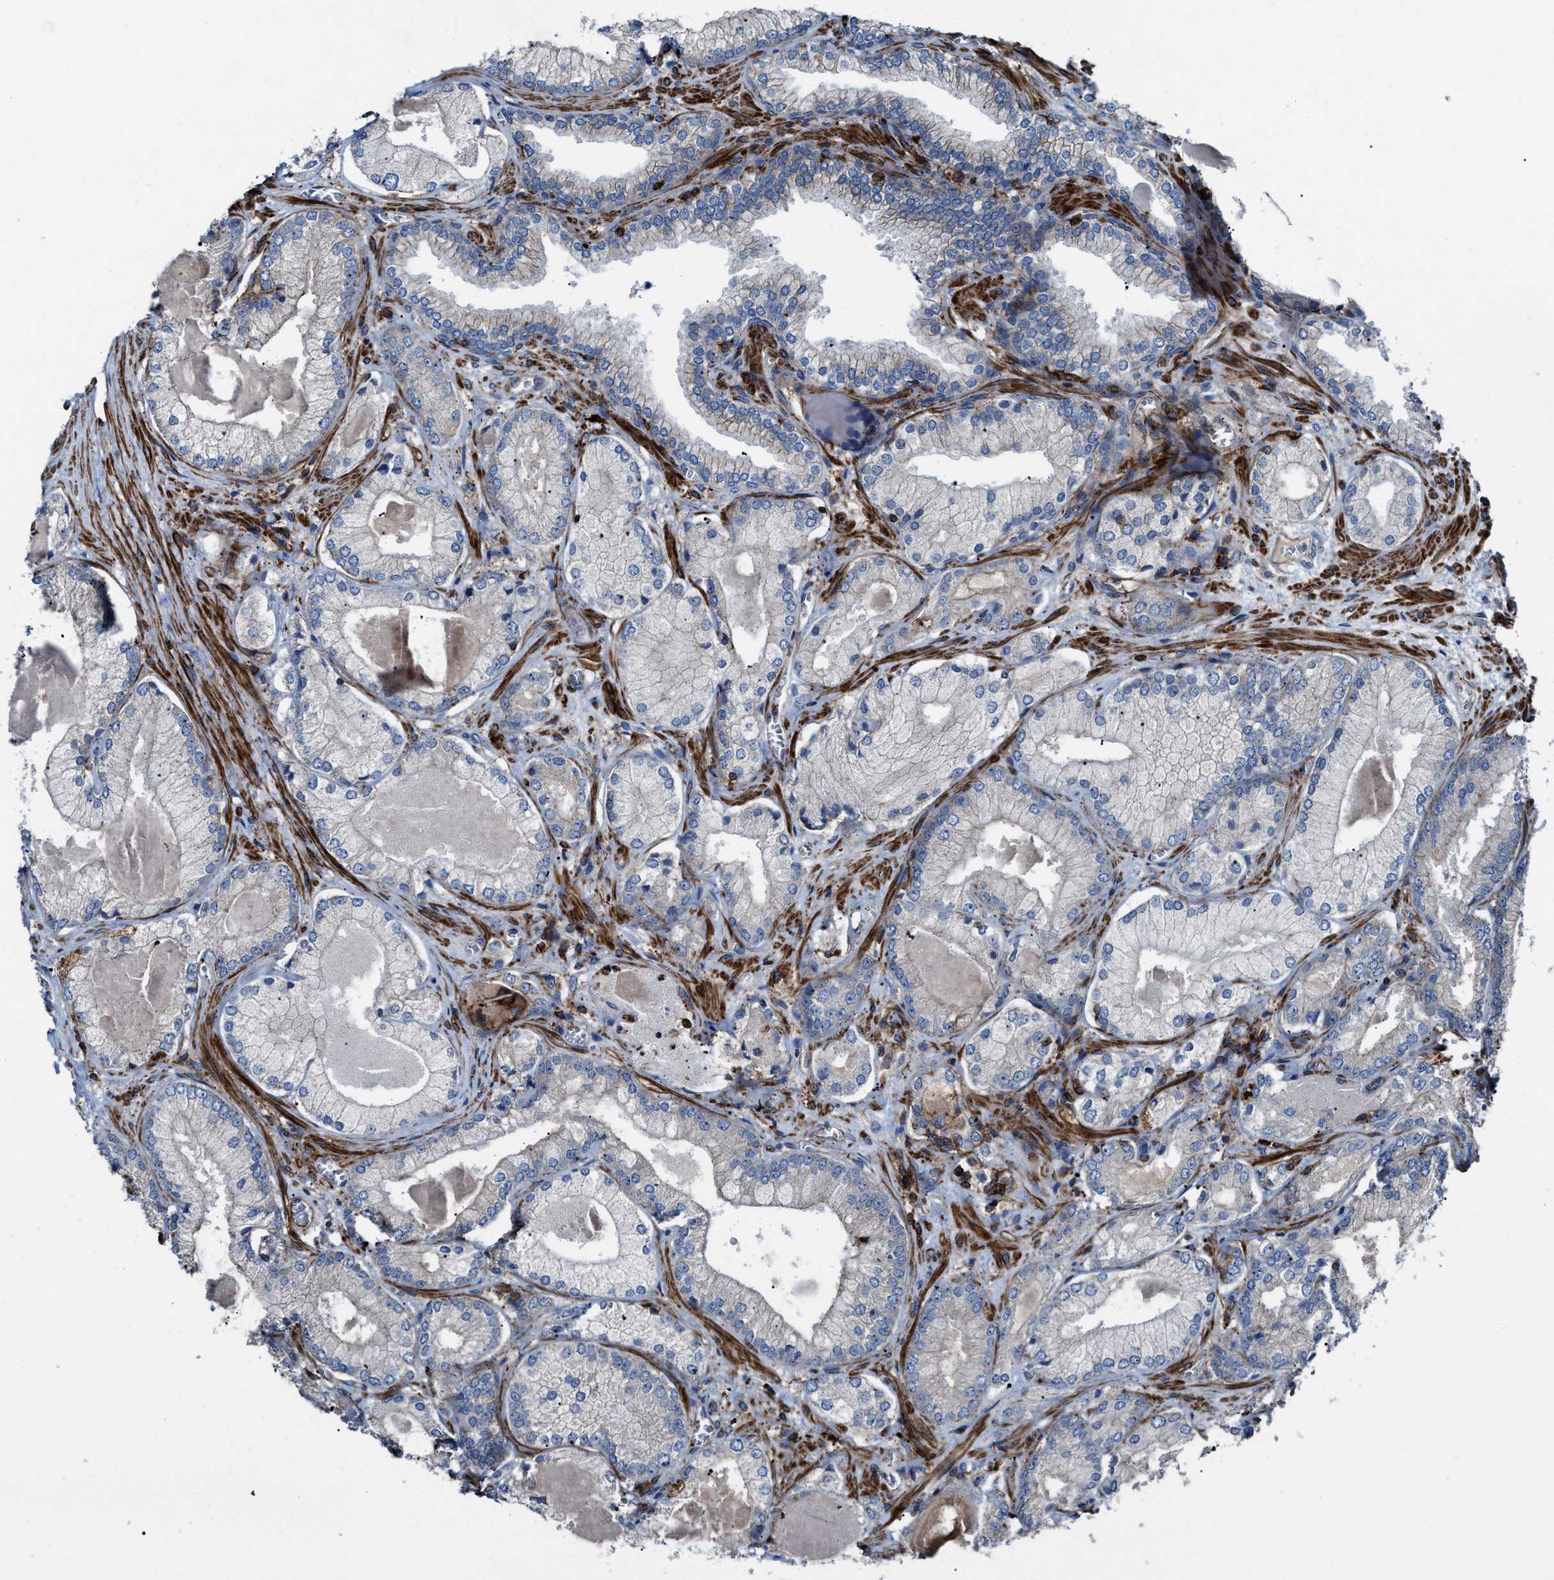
{"staining": {"intensity": "negative", "quantity": "none", "location": "none"}, "tissue": "prostate cancer", "cell_type": "Tumor cells", "image_type": "cancer", "snomed": [{"axis": "morphology", "description": "Adenocarcinoma, Low grade"}, {"axis": "topography", "description": "Prostate"}], "caption": "IHC histopathology image of human prostate adenocarcinoma (low-grade) stained for a protein (brown), which shows no expression in tumor cells. (DAB IHC with hematoxylin counter stain).", "gene": "AGPAT2", "patient": {"sex": "male", "age": 65}}